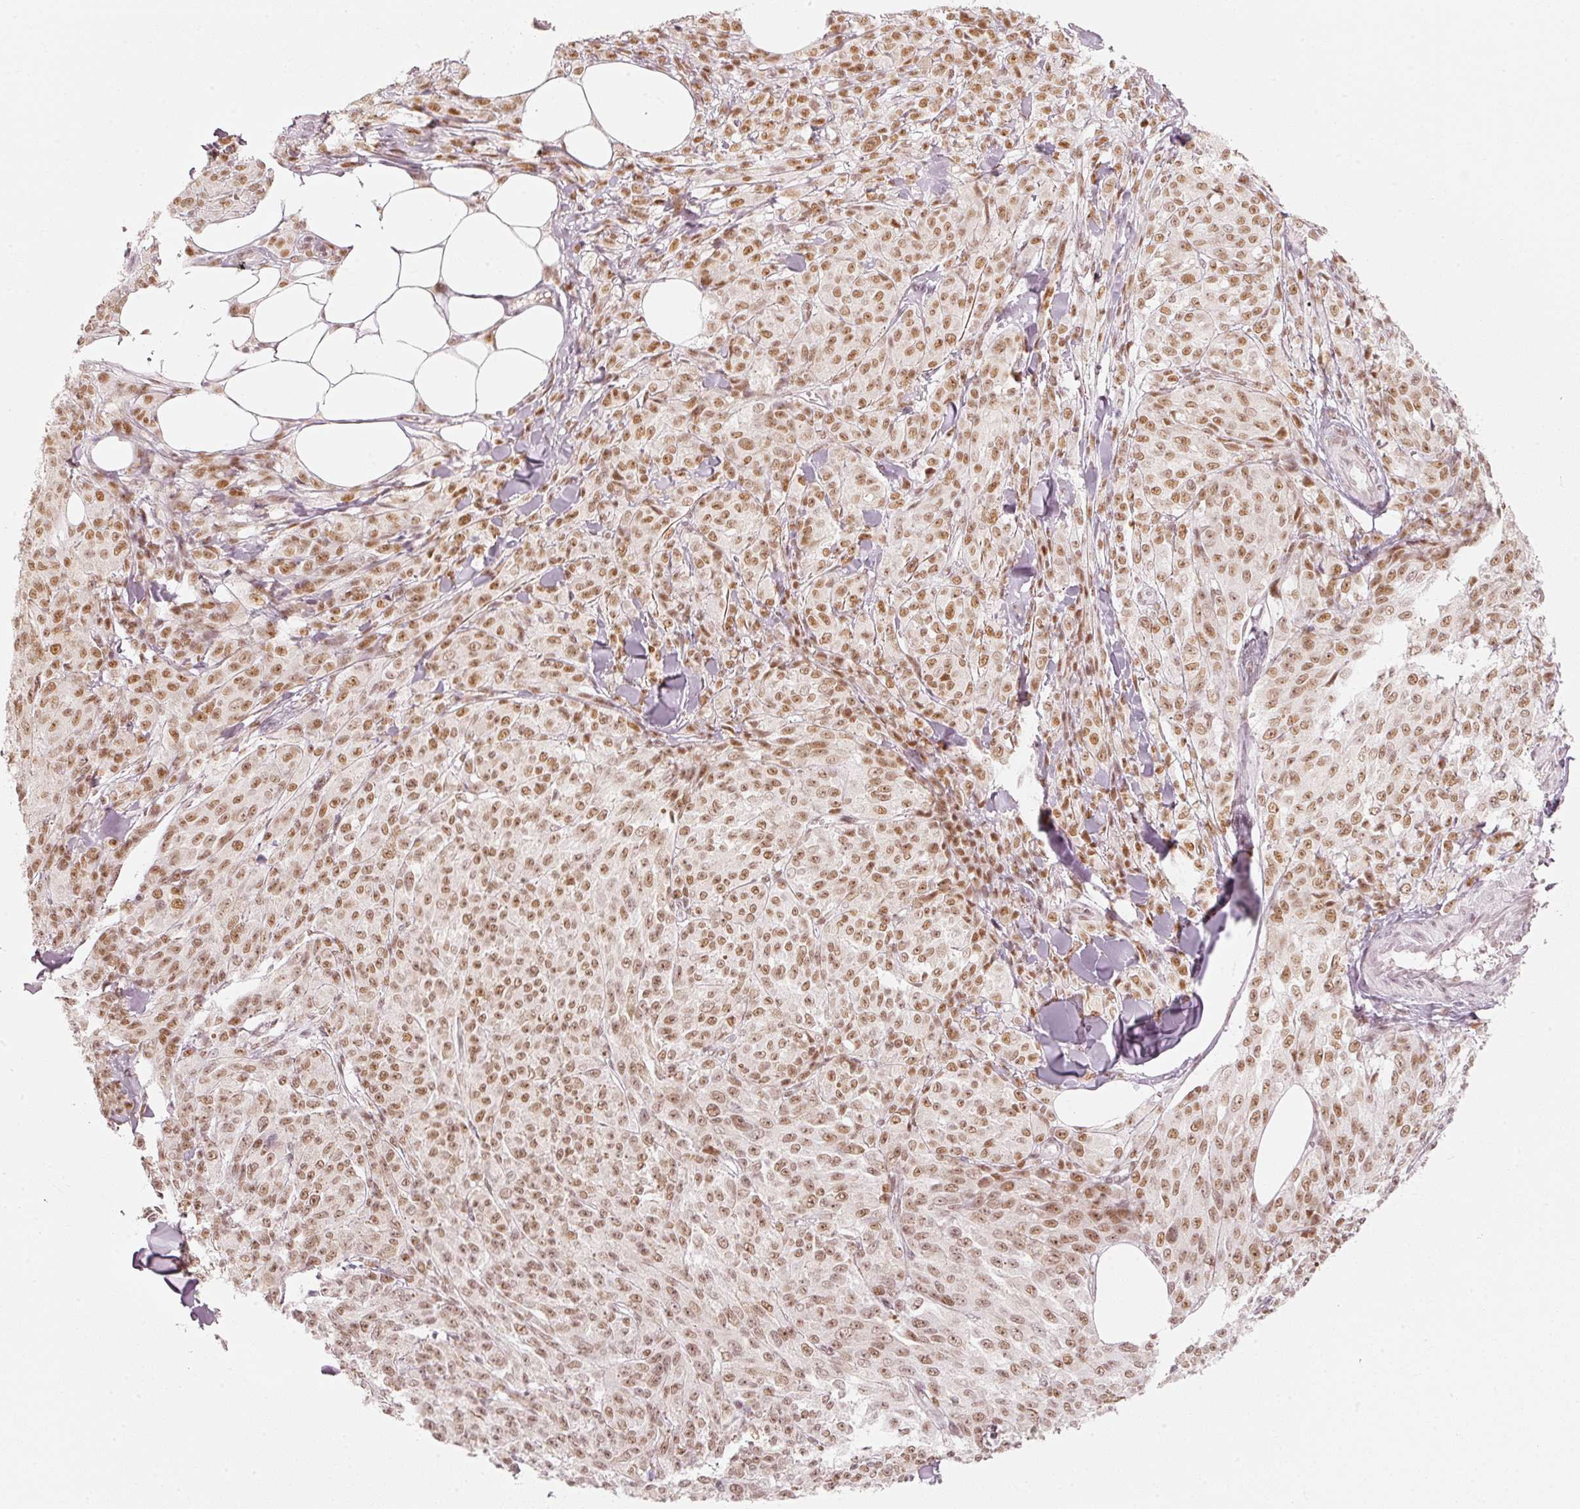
{"staining": {"intensity": "moderate", "quantity": ">75%", "location": "nuclear"}, "tissue": "melanoma", "cell_type": "Tumor cells", "image_type": "cancer", "snomed": [{"axis": "morphology", "description": "Malignant melanoma, NOS"}, {"axis": "topography", "description": "Skin"}], "caption": "Approximately >75% of tumor cells in human melanoma reveal moderate nuclear protein positivity as visualized by brown immunohistochemical staining.", "gene": "PPP1R10", "patient": {"sex": "female", "age": 52}}